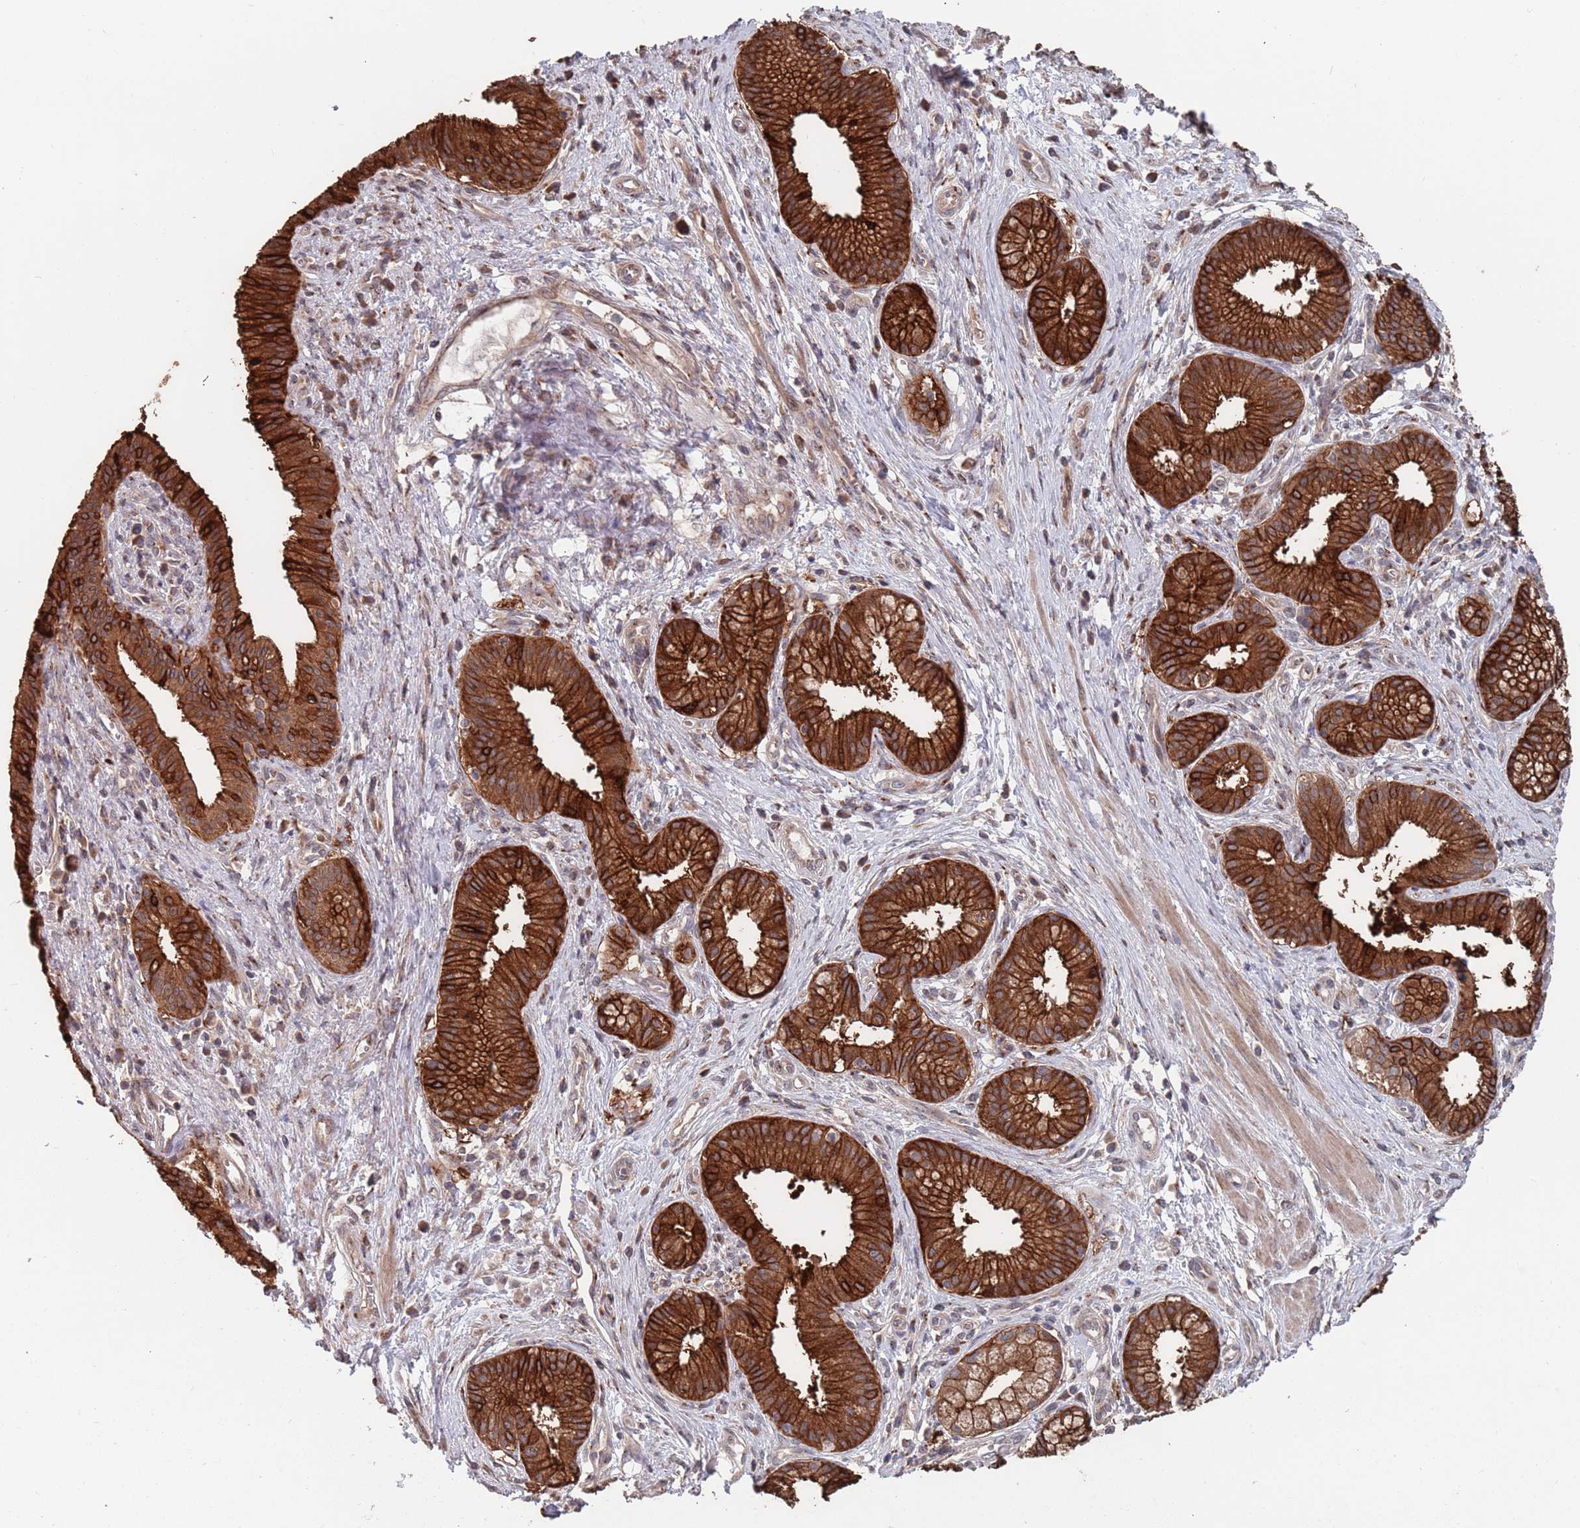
{"staining": {"intensity": "strong", "quantity": ">75%", "location": "cytoplasmic/membranous"}, "tissue": "pancreatic cancer", "cell_type": "Tumor cells", "image_type": "cancer", "snomed": [{"axis": "morphology", "description": "Adenocarcinoma, NOS"}, {"axis": "topography", "description": "Pancreas"}], "caption": "Immunohistochemistry image of pancreatic cancer stained for a protein (brown), which exhibits high levels of strong cytoplasmic/membranous positivity in about >75% of tumor cells.", "gene": "UNC45A", "patient": {"sex": "male", "age": 72}}